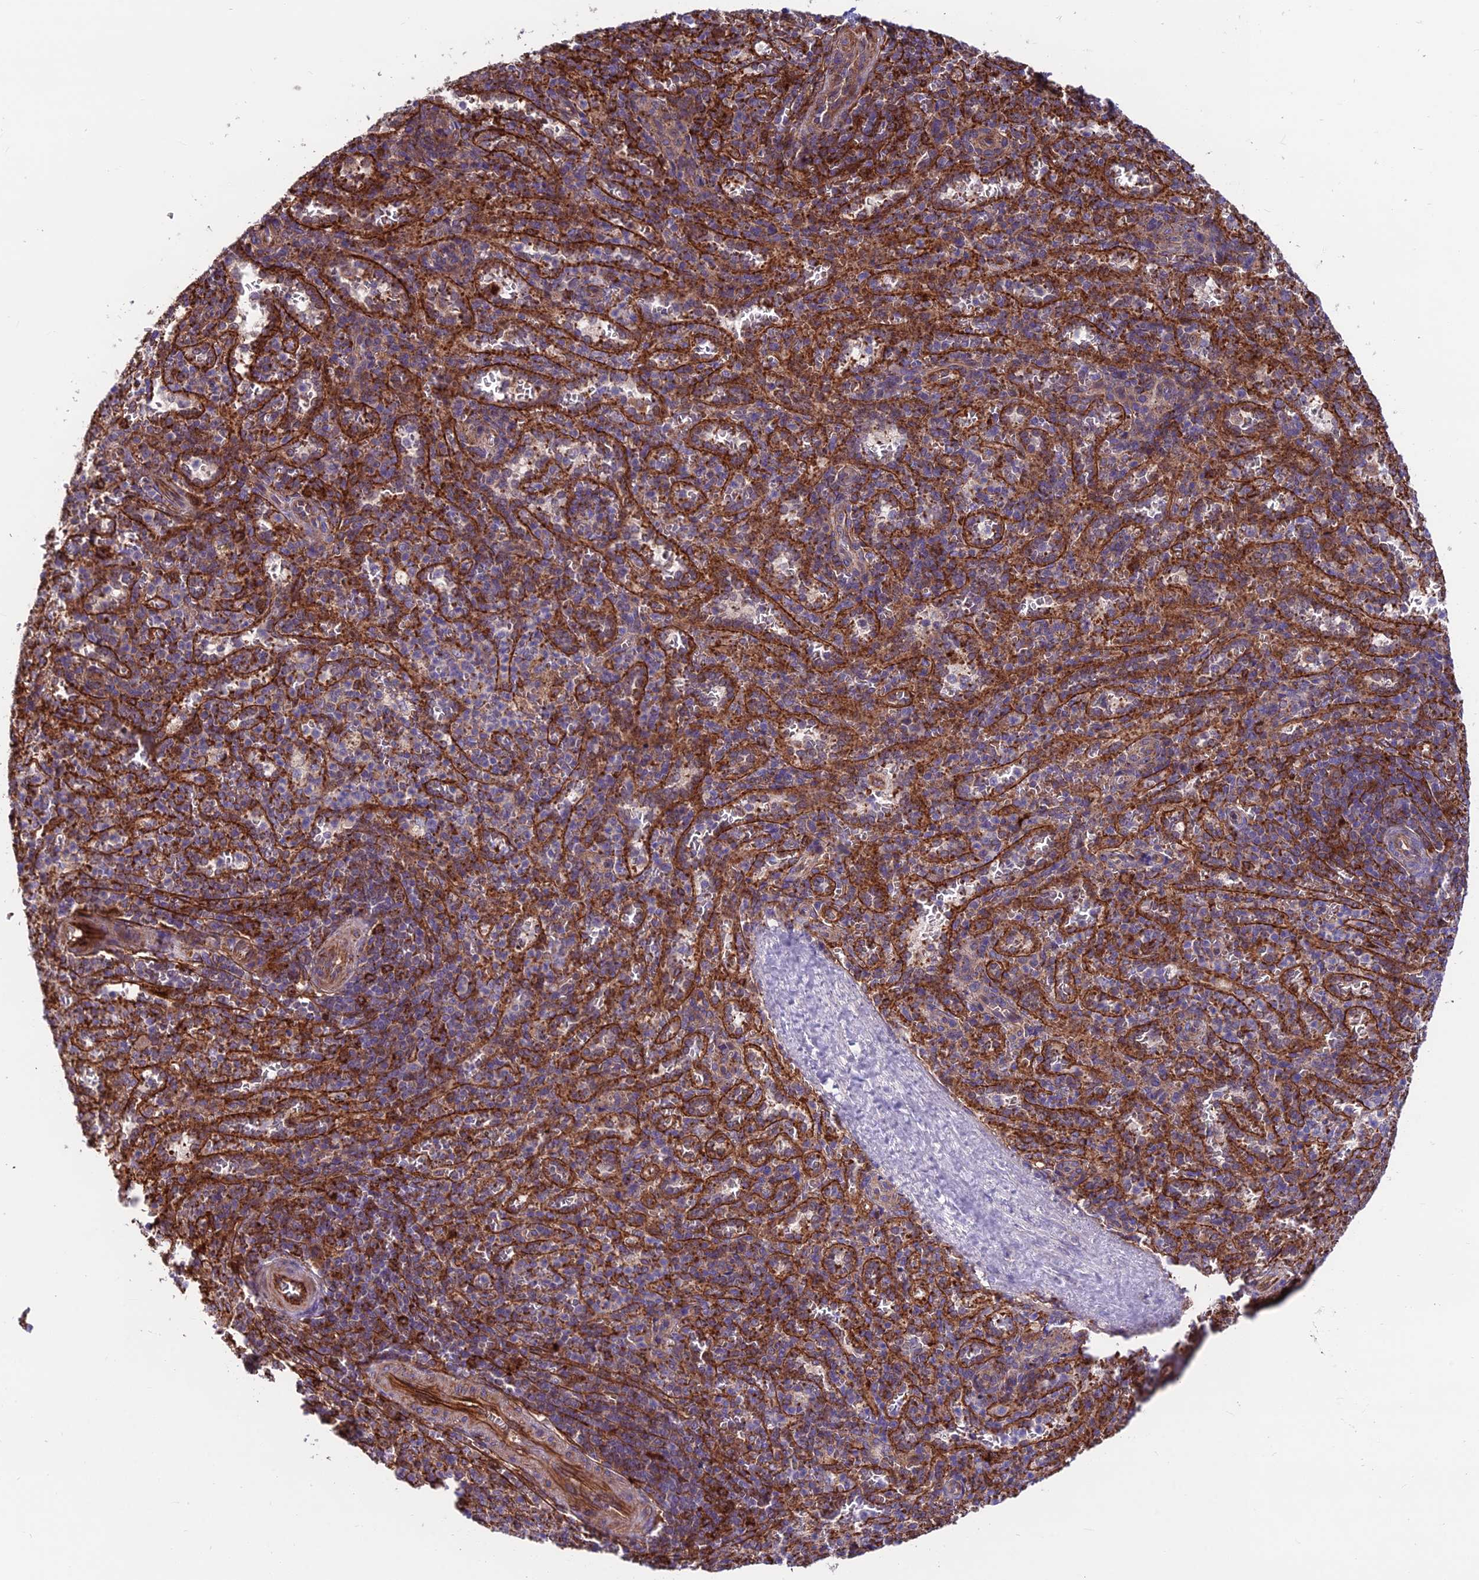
{"staining": {"intensity": "weak", "quantity": "25%-75%", "location": "cytoplasmic/membranous"}, "tissue": "spleen", "cell_type": "Cells in red pulp", "image_type": "normal", "snomed": [{"axis": "morphology", "description": "Normal tissue, NOS"}, {"axis": "topography", "description": "Spleen"}], "caption": "IHC image of normal spleen: spleen stained using IHC demonstrates low levels of weak protein expression localized specifically in the cytoplasmic/membranous of cells in red pulp, appearing as a cytoplasmic/membranous brown color.", "gene": "RTN4RL1", "patient": {"sex": "female", "age": 21}}